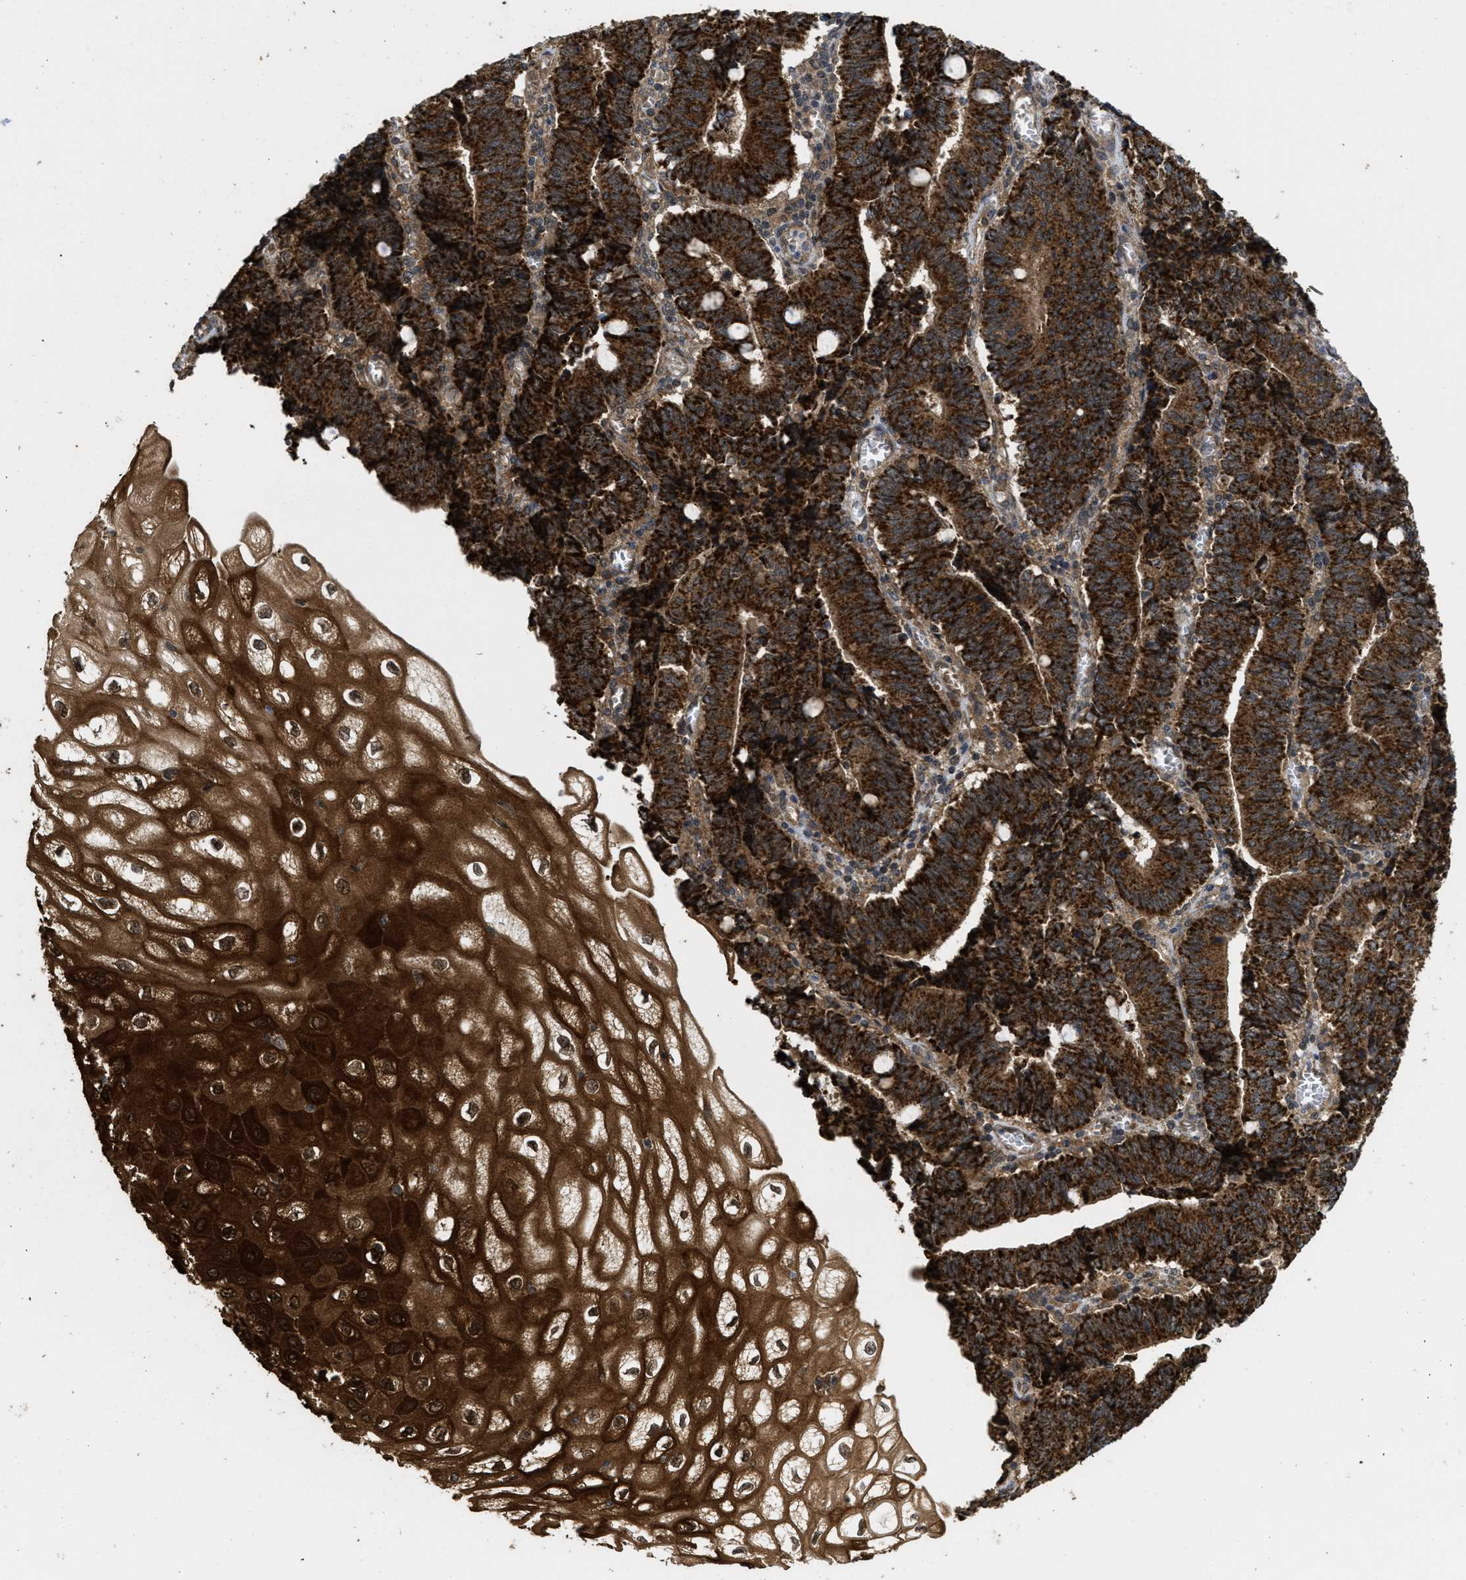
{"staining": {"intensity": "strong", "quantity": ">75%", "location": "cytoplasmic/membranous,nuclear"}, "tissue": "cervical cancer", "cell_type": "Tumor cells", "image_type": "cancer", "snomed": [{"axis": "morphology", "description": "Adenocarcinoma, NOS"}, {"axis": "topography", "description": "Cervix"}], "caption": "A photomicrograph of human cervical cancer stained for a protein demonstrates strong cytoplasmic/membranous and nuclear brown staining in tumor cells. The staining was performed using DAB to visualize the protein expression in brown, while the nuclei were stained in blue with hematoxylin (Magnification: 20x).", "gene": "FZD6", "patient": {"sex": "female", "age": 44}}